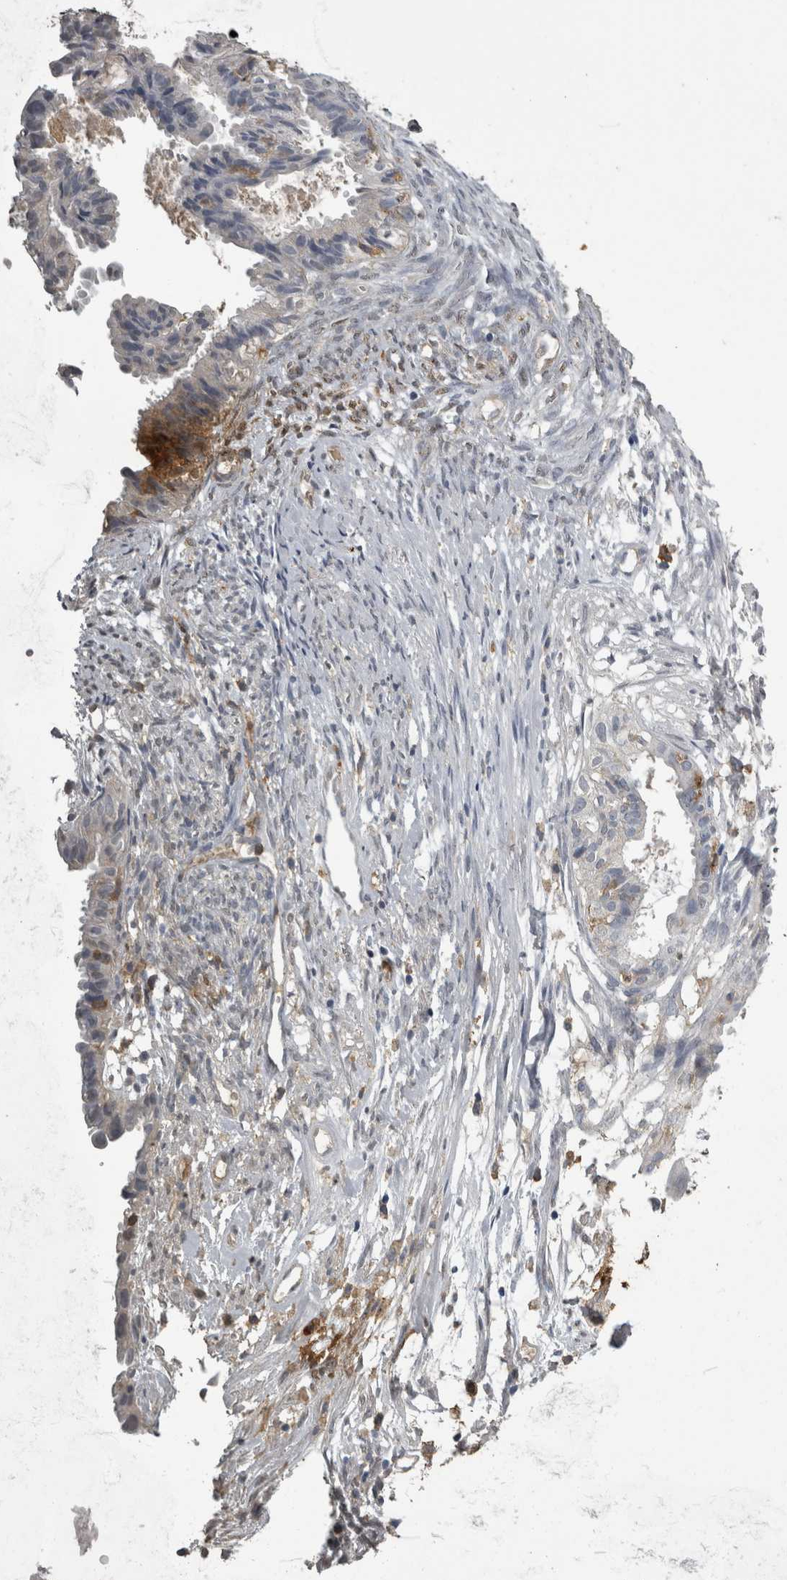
{"staining": {"intensity": "negative", "quantity": "none", "location": "none"}, "tissue": "cervical cancer", "cell_type": "Tumor cells", "image_type": "cancer", "snomed": [{"axis": "morphology", "description": "Normal tissue, NOS"}, {"axis": "morphology", "description": "Adenocarcinoma, NOS"}, {"axis": "topography", "description": "Cervix"}, {"axis": "topography", "description": "Endometrium"}], "caption": "A high-resolution photomicrograph shows immunohistochemistry staining of cervical cancer, which exhibits no significant staining in tumor cells.", "gene": "PIK3AP1", "patient": {"sex": "female", "age": 86}}